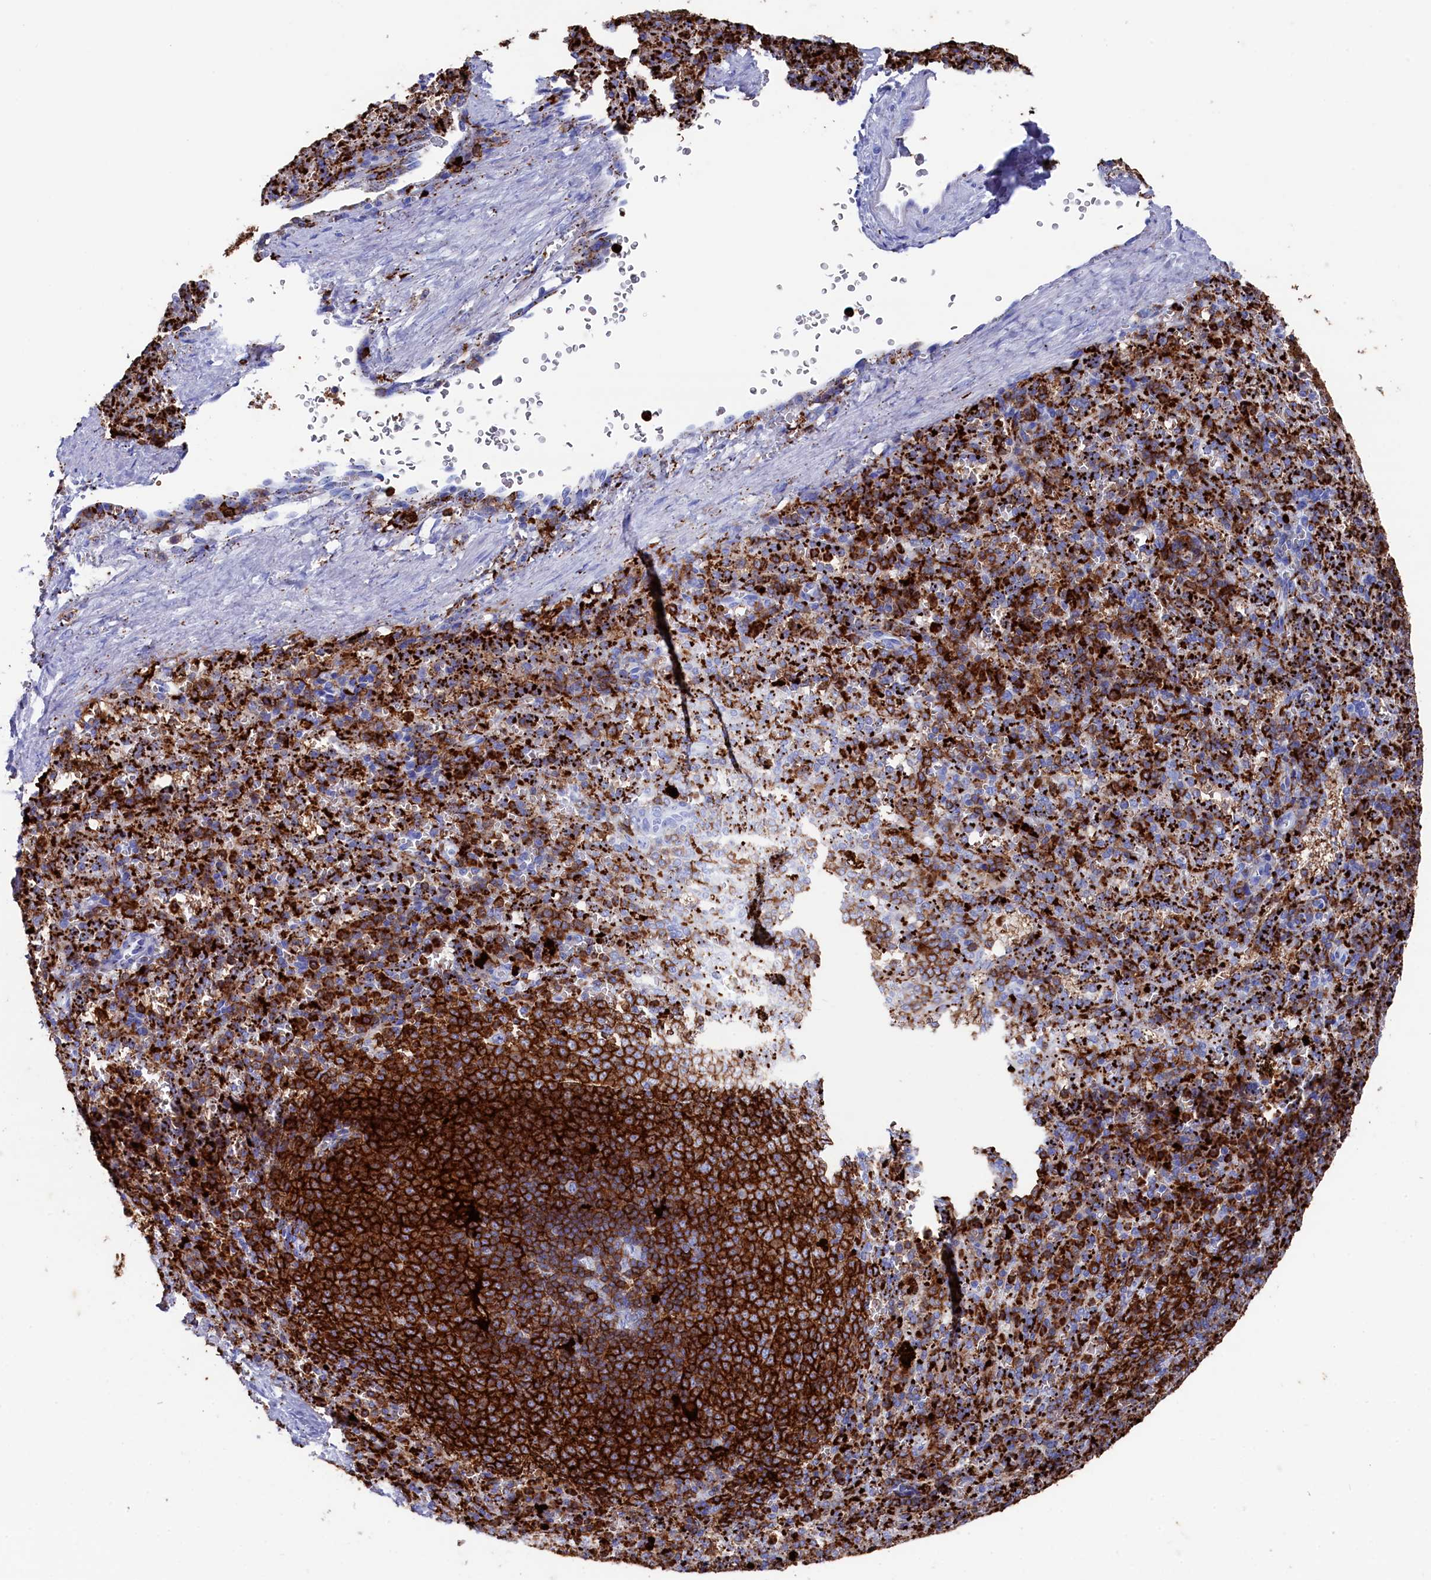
{"staining": {"intensity": "strong", "quantity": "25%-75%", "location": "cytoplasmic/membranous"}, "tissue": "spleen", "cell_type": "Cells in red pulp", "image_type": "normal", "snomed": [{"axis": "morphology", "description": "Normal tissue, NOS"}, {"axis": "topography", "description": "Spleen"}], "caption": "An immunohistochemistry (IHC) histopathology image of unremarkable tissue is shown. Protein staining in brown shows strong cytoplasmic/membranous positivity in spleen within cells in red pulp.", "gene": "PLAC8", "patient": {"sex": "female", "age": 21}}